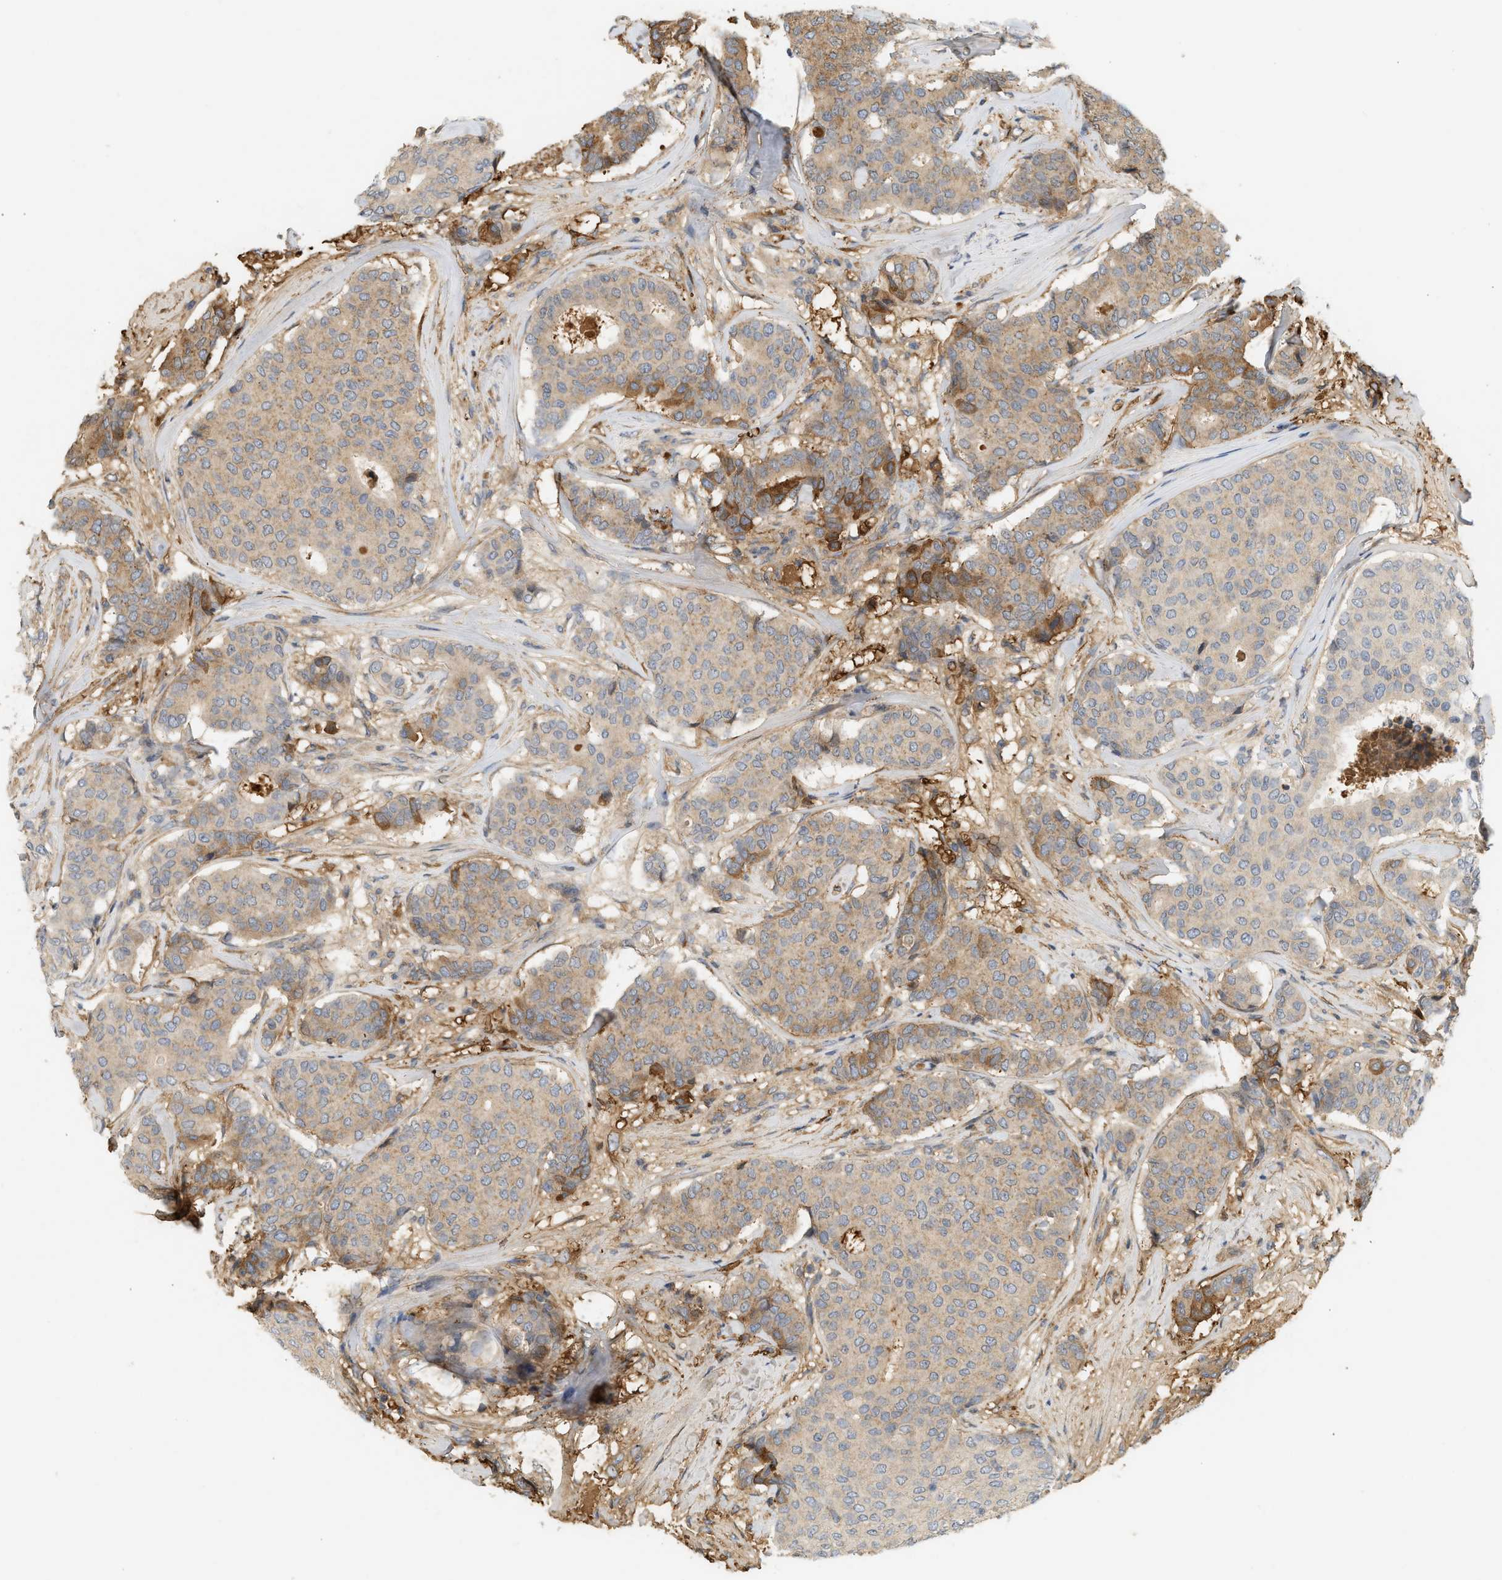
{"staining": {"intensity": "moderate", "quantity": "25%-75%", "location": "cytoplasmic/membranous"}, "tissue": "breast cancer", "cell_type": "Tumor cells", "image_type": "cancer", "snomed": [{"axis": "morphology", "description": "Duct carcinoma"}, {"axis": "topography", "description": "Breast"}], "caption": "There is medium levels of moderate cytoplasmic/membranous expression in tumor cells of intraductal carcinoma (breast), as demonstrated by immunohistochemical staining (brown color).", "gene": "F8", "patient": {"sex": "female", "age": 75}}